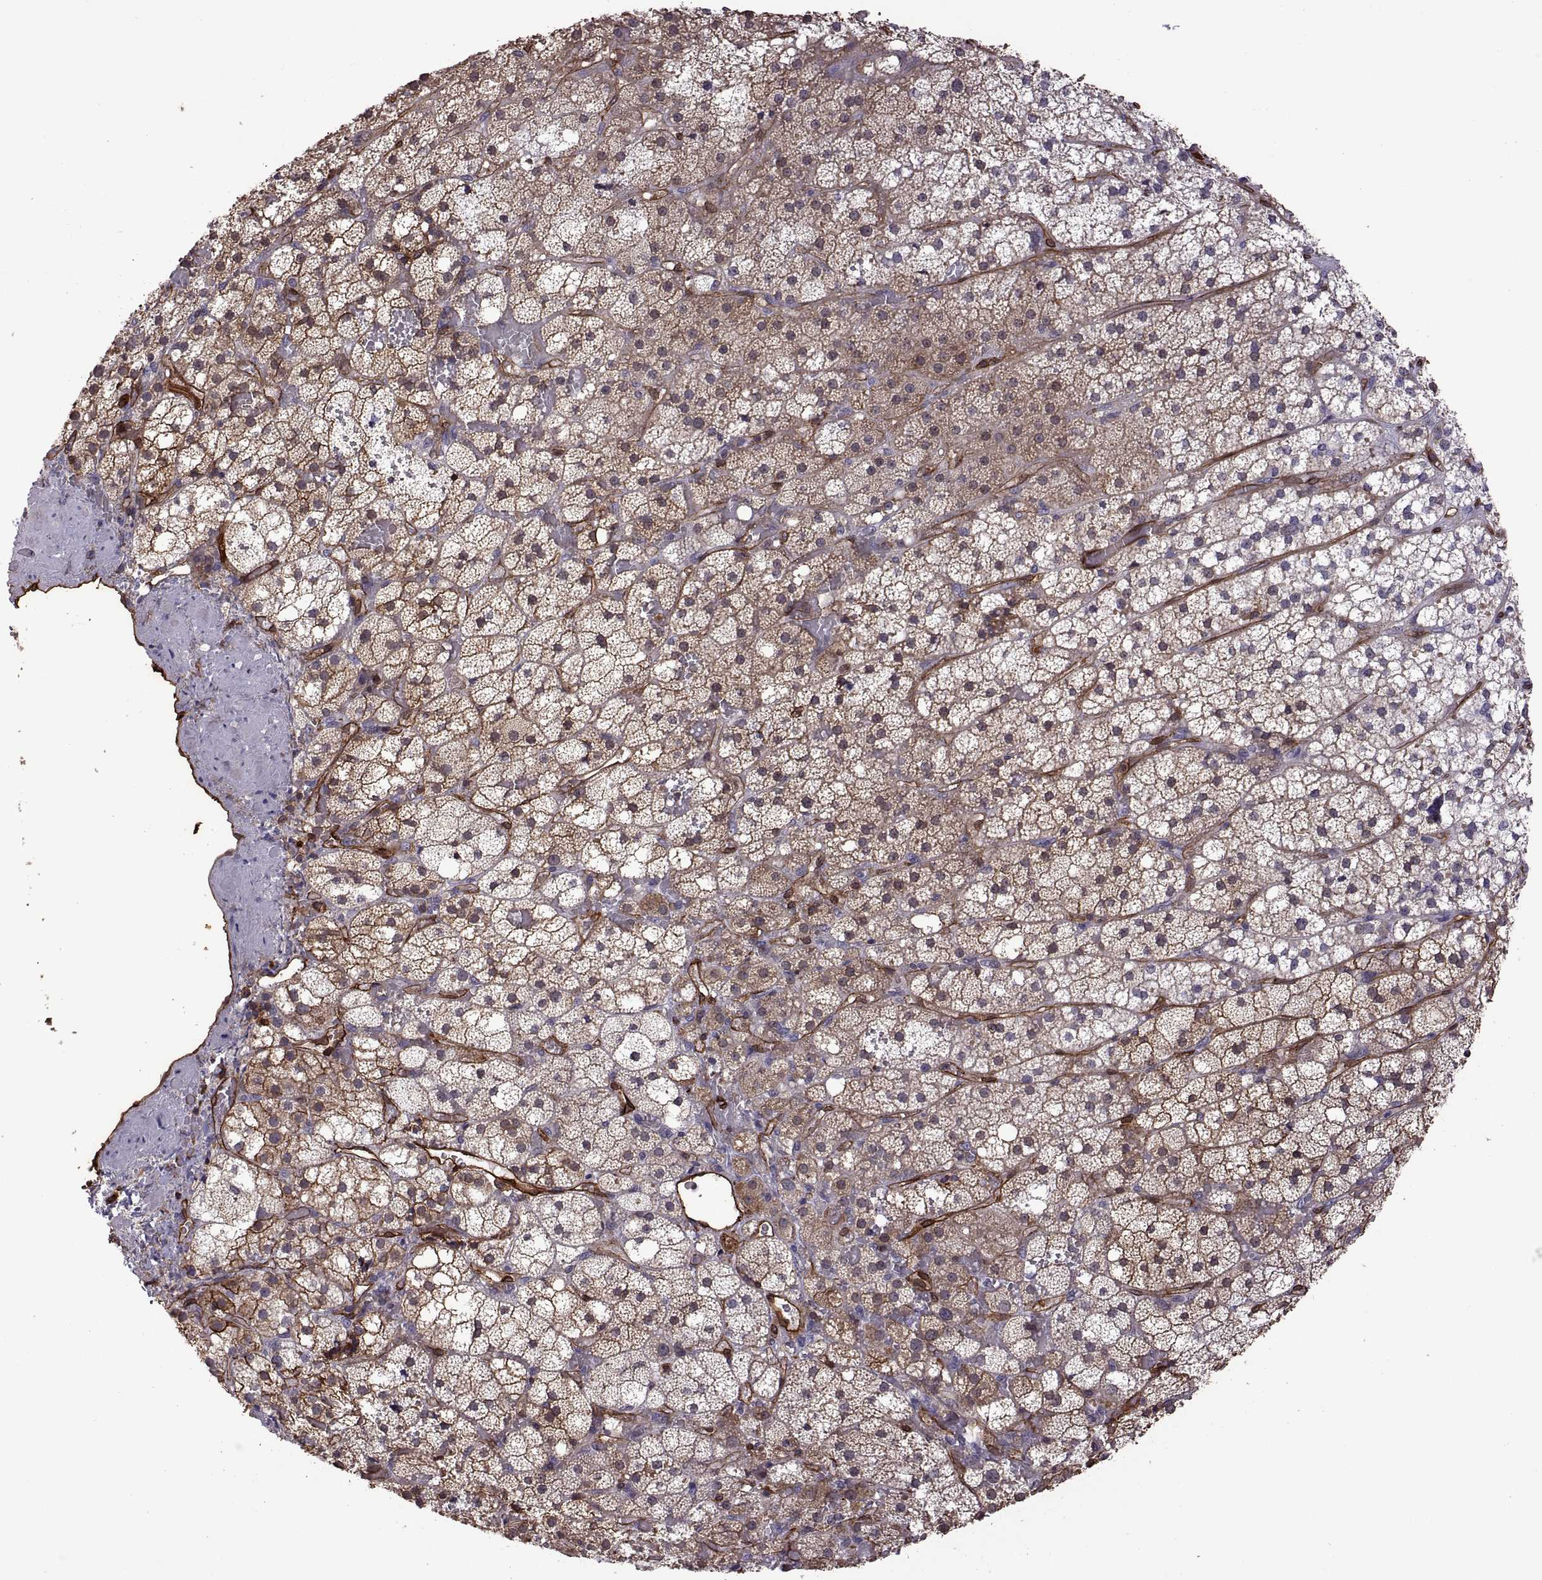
{"staining": {"intensity": "moderate", "quantity": "25%-75%", "location": "cytoplasmic/membranous"}, "tissue": "adrenal gland", "cell_type": "Glandular cells", "image_type": "normal", "snomed": [{"axis": "morphology", "description": "Normal tissue, NOS"}, {"axis": "topography", "description": "Adrenal gland"}], "caption": "DAB (3,3'-diaminobenzidine) immunohistochemical staining of unremarkable adrenal gland shows moderate cytoplasmic/membranous protein positivity in about 25%-75% of glandular cells.", "gene": "S100A10", "patient": {"sex": "male", "age": 53}}